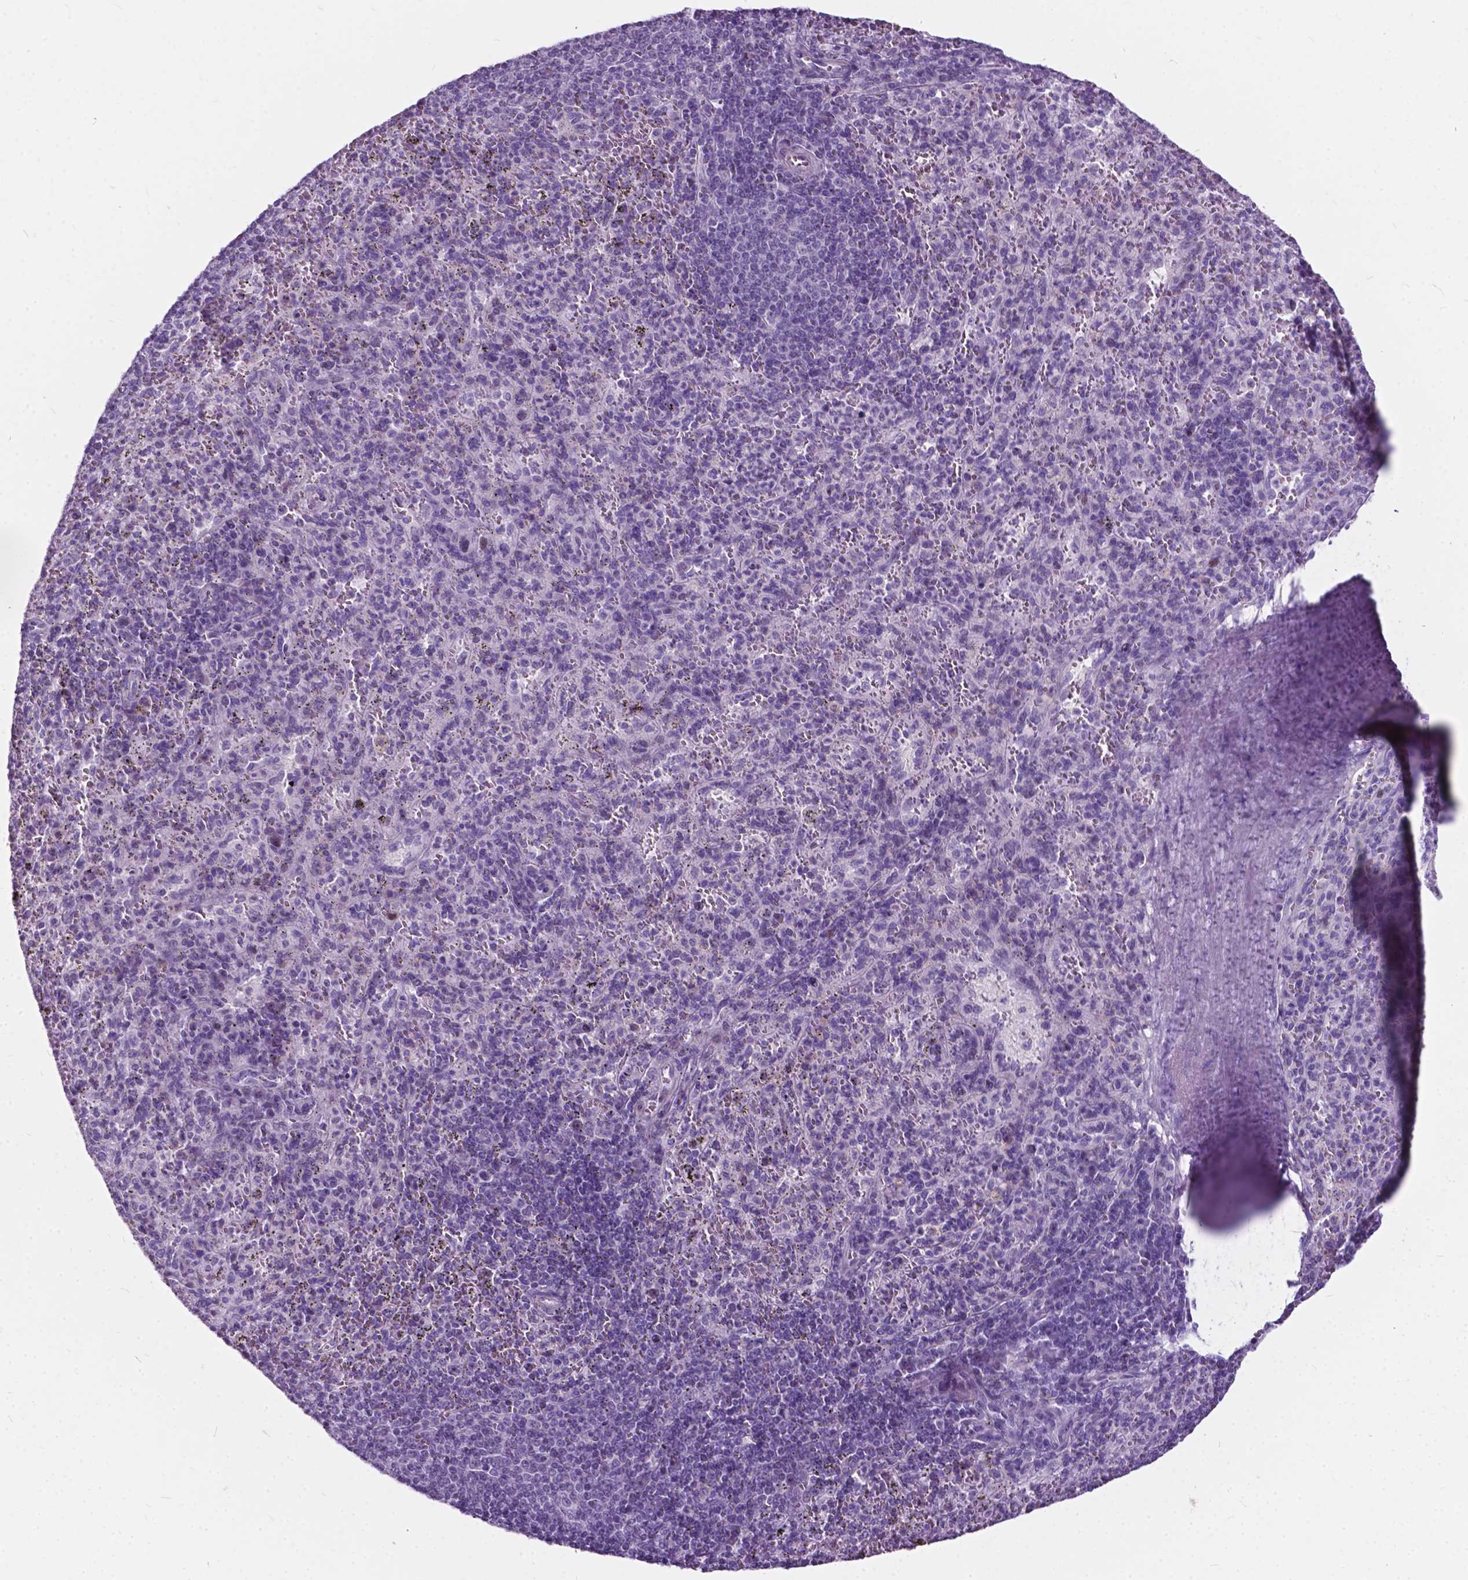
{"staining": {"intensity": "negative", "quantity": "none", "location": "none"}, "tissue": "spleen", "cell_type": "Cells in red pulp", "image_type": "normal", "snomed": [{"axis": "morphology", "description": "Normal tissue, NOS"}, {"axis": "topography", "description": "Spleen"}], "caption": "Cells in red pulp show no significant protein staining in unremarkable spleen. (DAB (3,3'-diaminobenzidine) IHC with hematoxylin counter stain).", "gene": "BSND", "patient": {"sex": "male", "age": 57}}